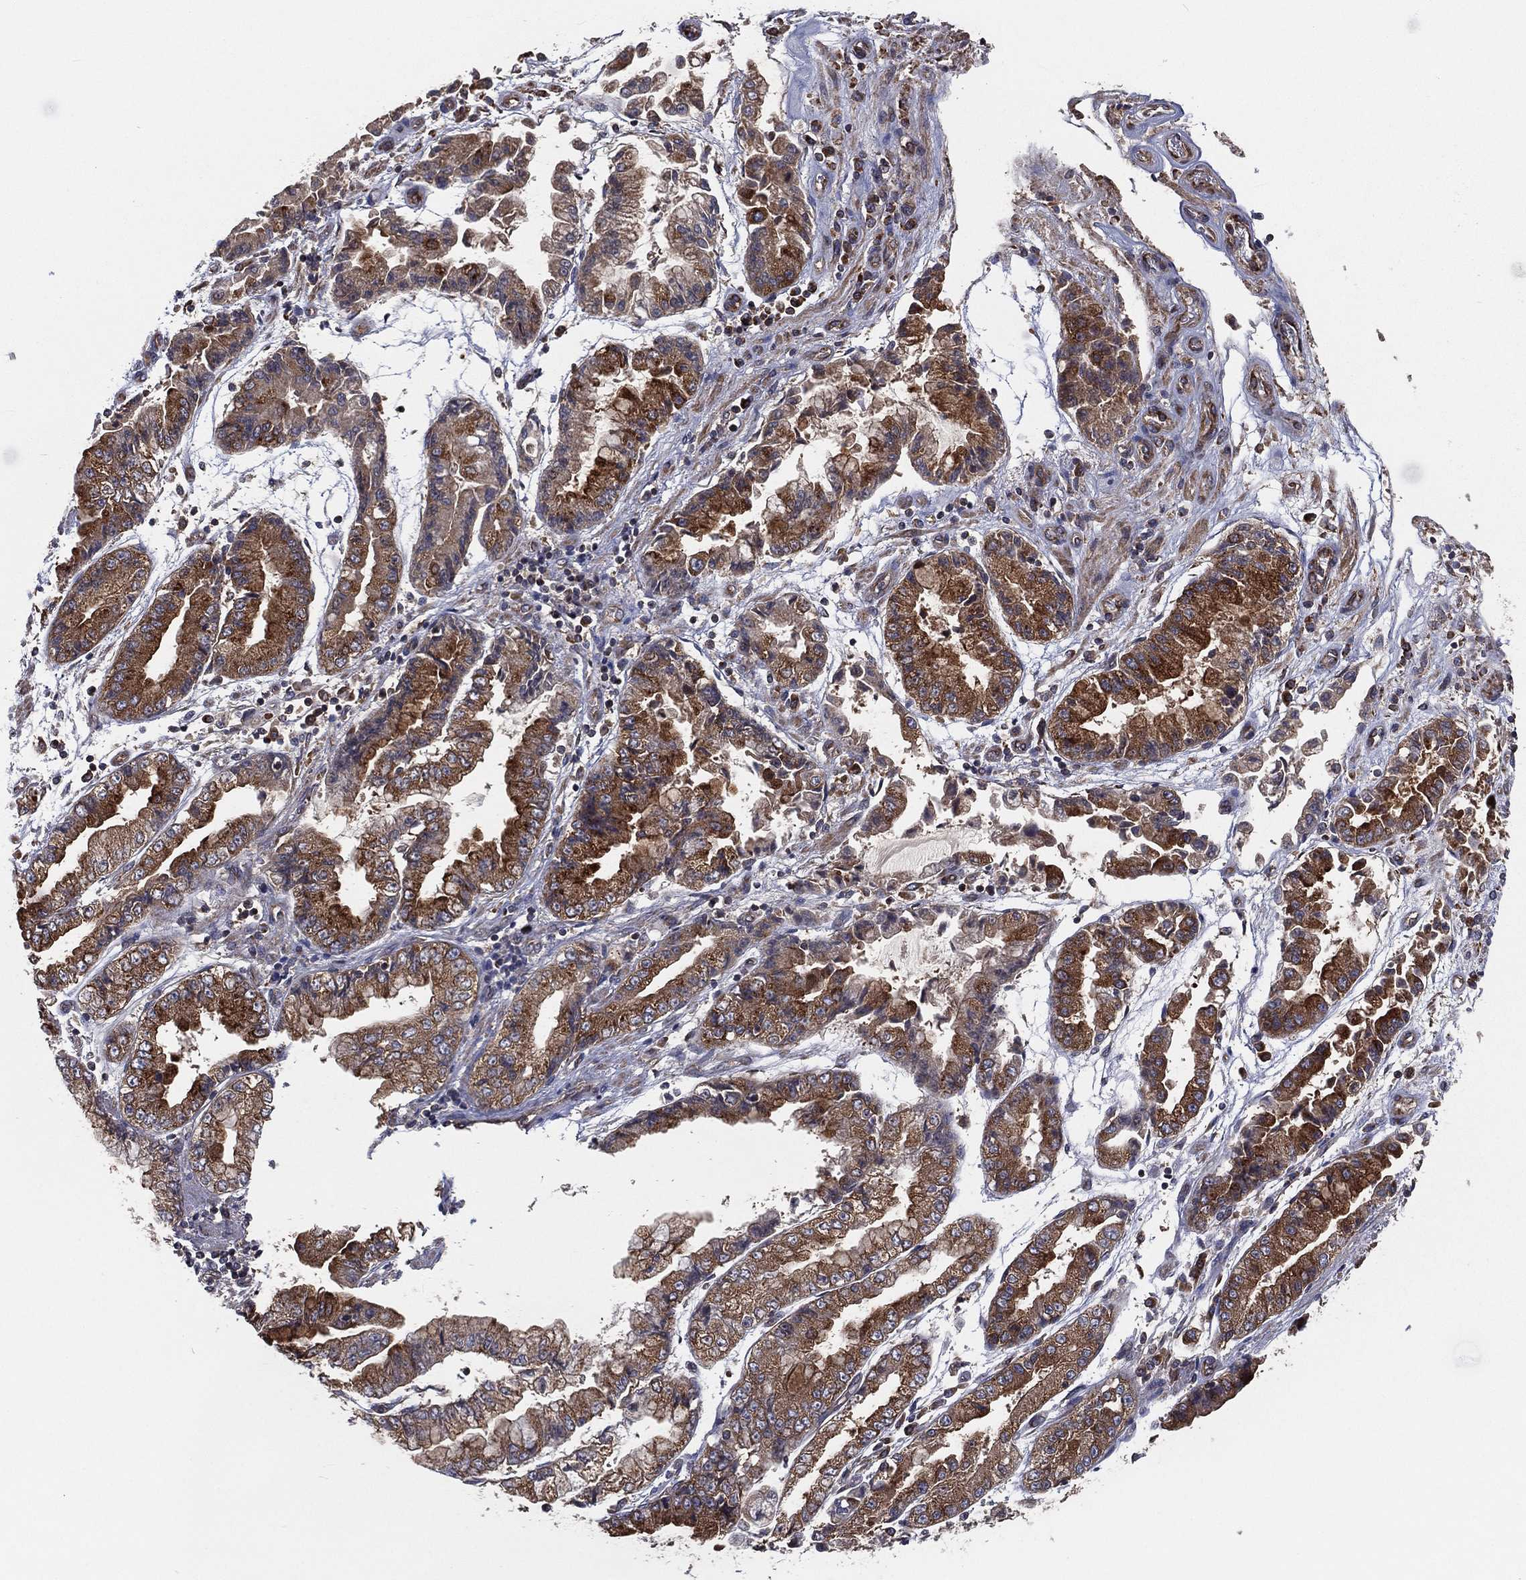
{"staining": {"intensity": "strong", "quantity": "25%-75%", "location": "cytoplasmic/membranous"}, "tissue": "stomach cancer", "cell_type": "Tumor cells", "image_type": "cancer", "snomed": [{"axis": "morphology", "description": "Adenocarcinoma, NOS"}, {"axis": "topography", "description": "Stomach, upper"}], "caption": "IHC histopathology image of stomach adenocarcinoma stained for a protein (brown), which exhibits high levels of strong cytoplasmic/membranous staining in about 25%-75% of tumor cells.", "gene": "EIF2B5", "patient": {"sex": "female", "age": 74}}